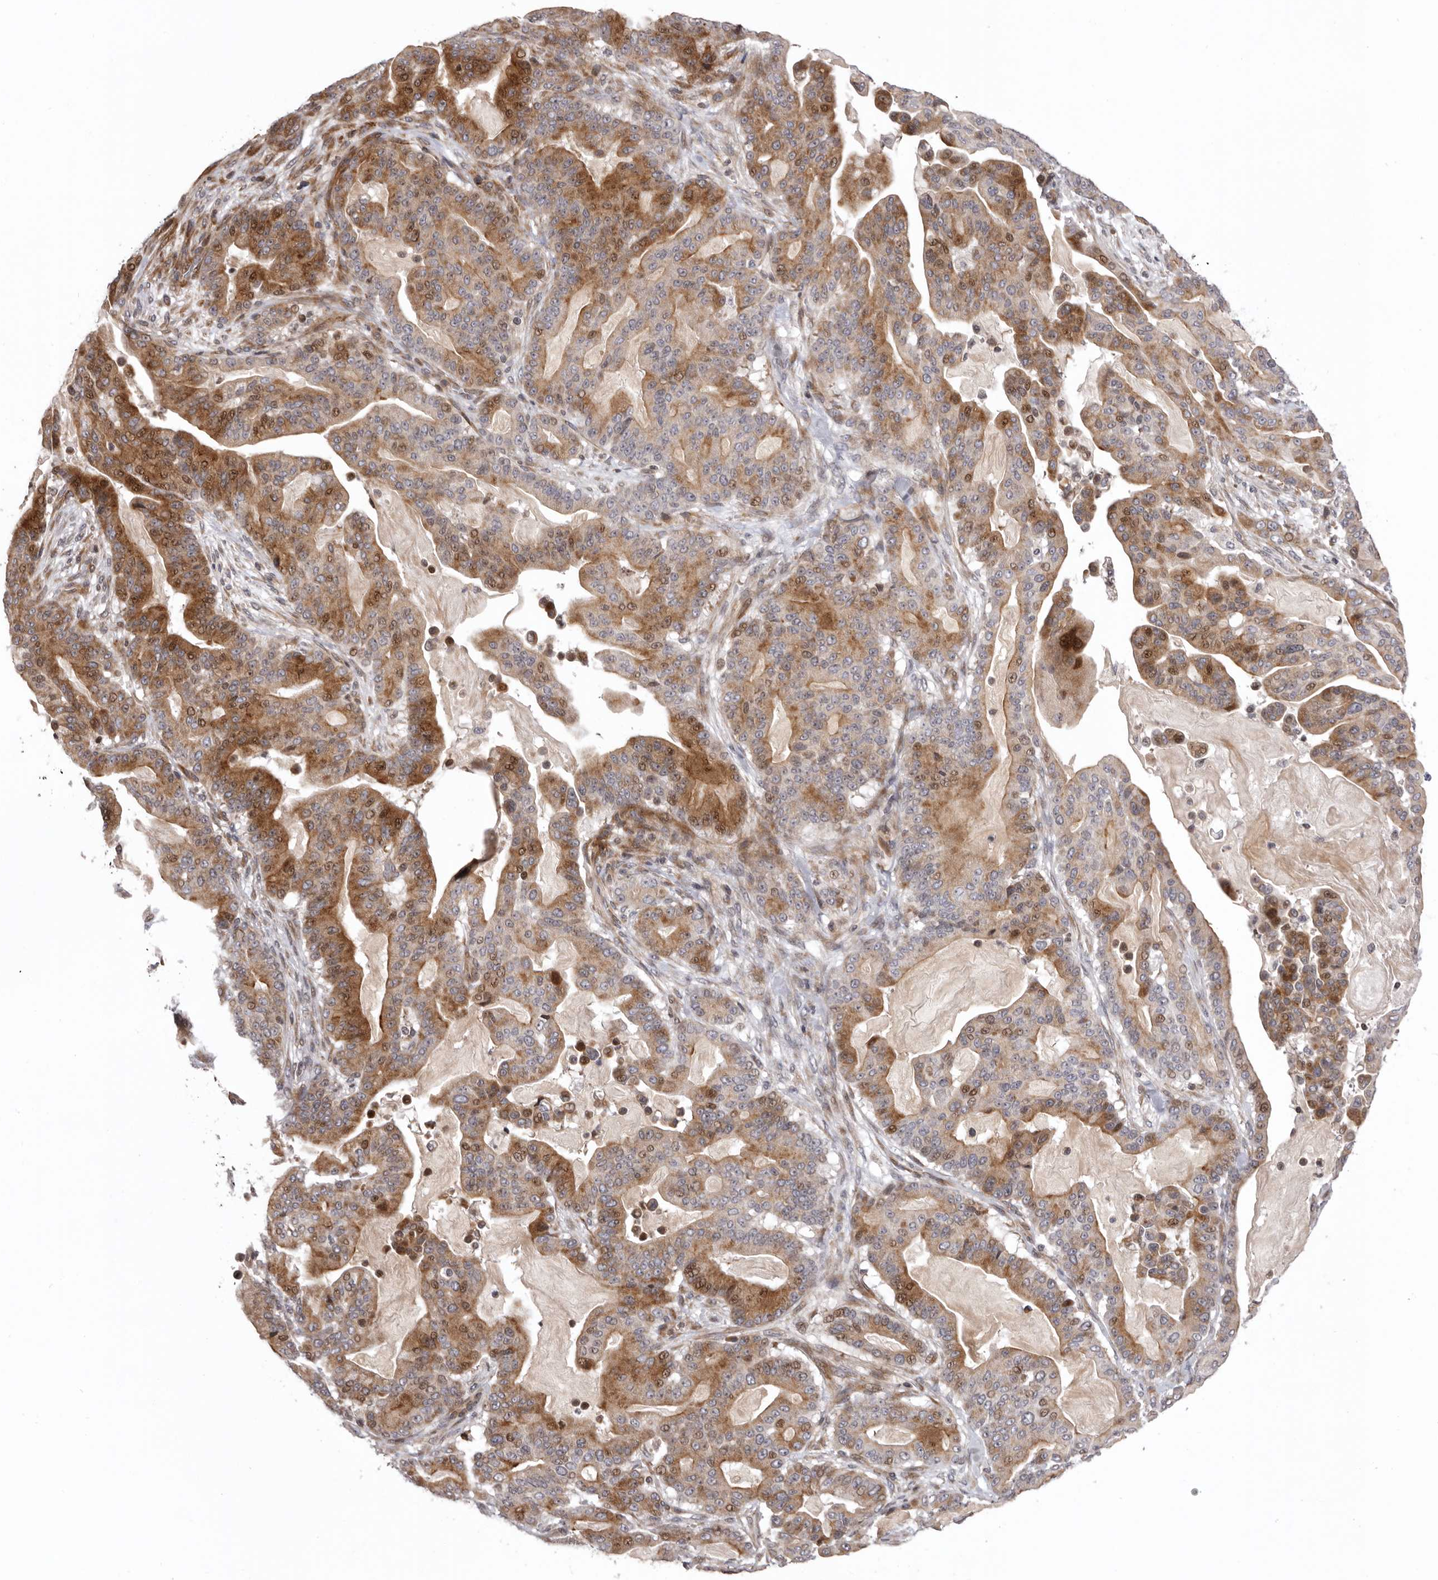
{"staining": {"intensity": "moderate", "quantity": ">75%", "location": "cytoplasmic/membranous,nuclear"}, "tissue": "pancreatic cancer", "cell_type": "Tumor cells", "image_type": "cancer", "snomed": [{"axis": "morphology", "description": "Adenocarcinoma, NOS"}, {"axis": "topography", "description": "Pancreas"}], "caption": "About >75% of tumor cells in human adenocarcinoma (pancreatic) show moderate cytoplasmic/membranous and nuclear protein staining as visualized by brown immunohistochemical staining.", "gene": "AZIN1", "patient": {"sex": "male", "age": 63}}